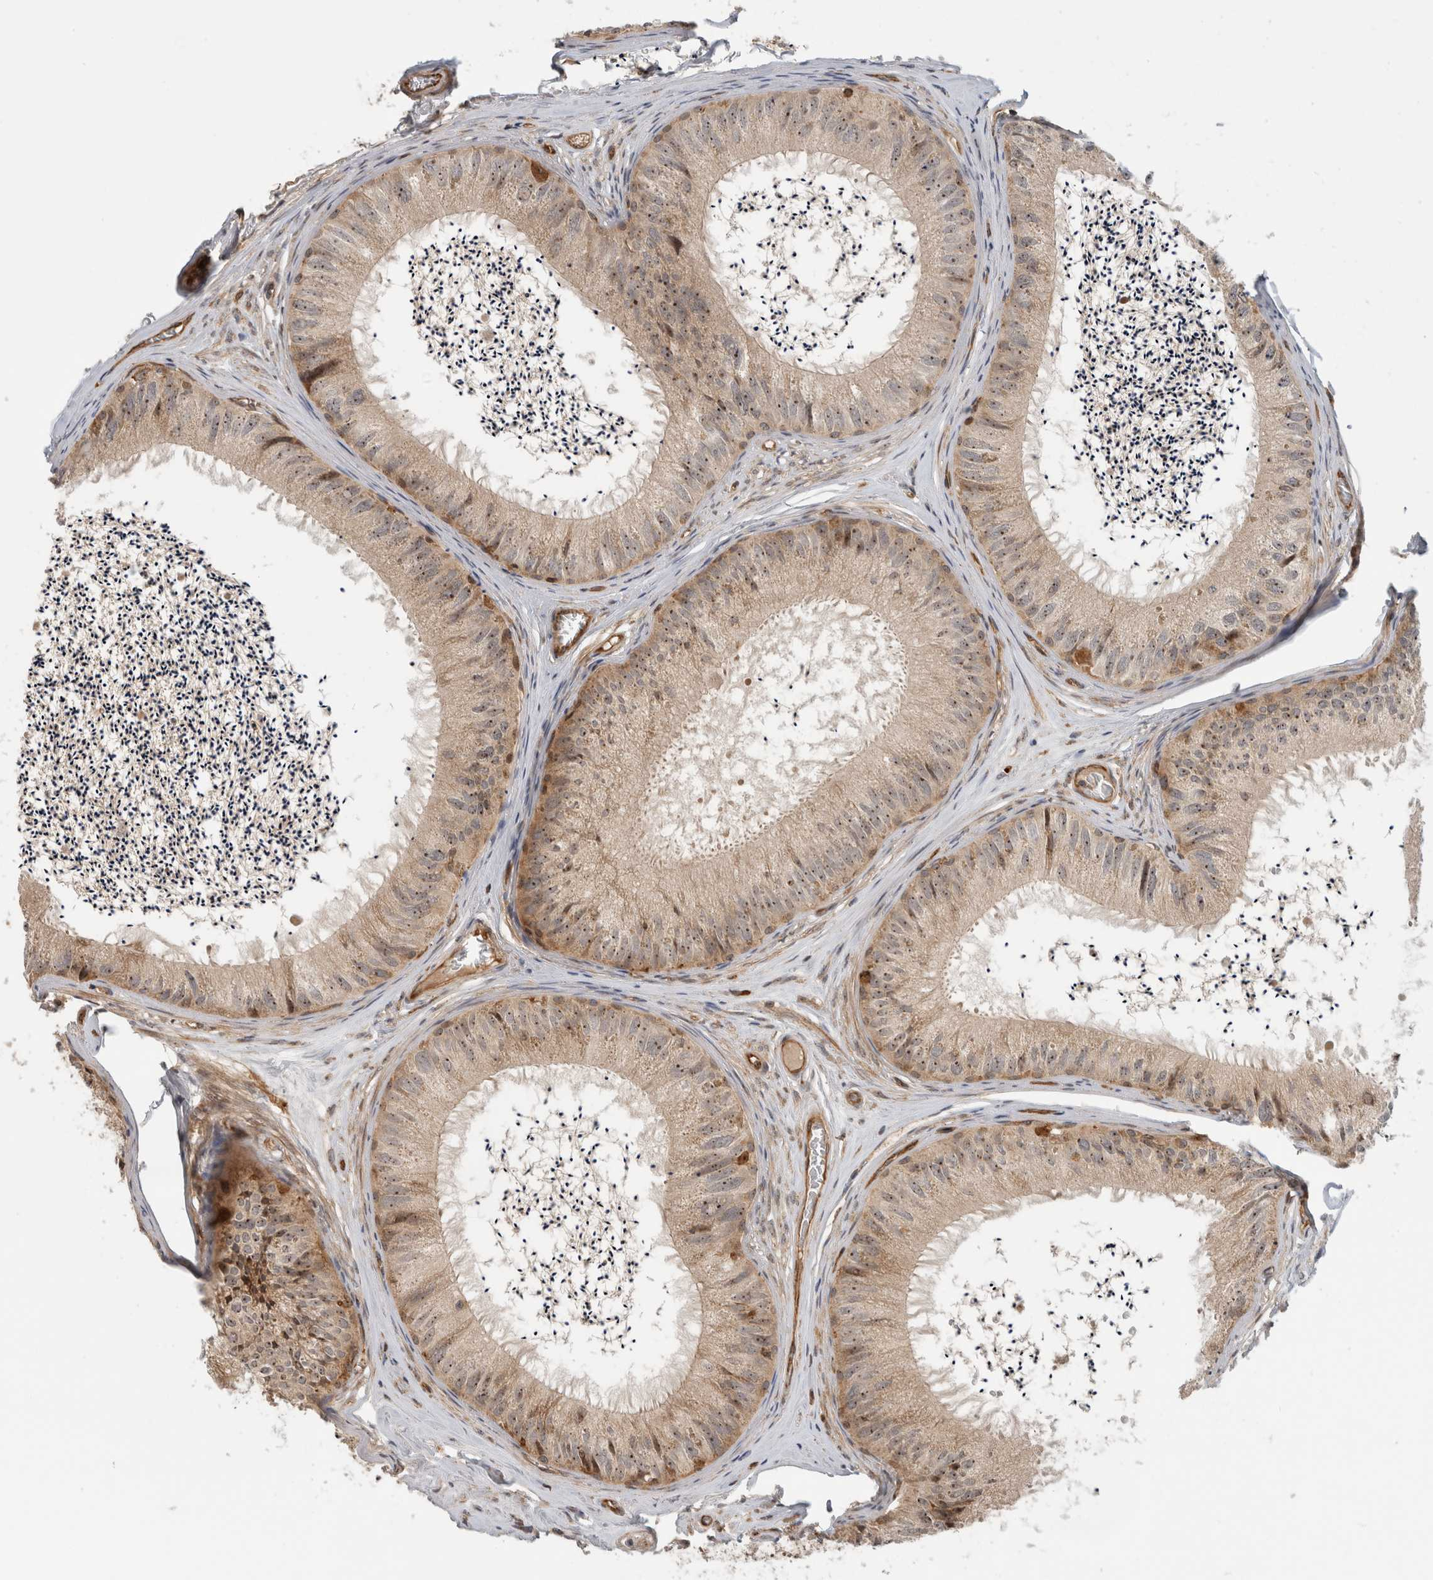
{"staining": {"intensity": "moderate", "quantity": ">75%", "location": "cytoplasmic/membranous,nuclear"}, "tissue": "epididymis", "cell_type": "Glandular cells", "image_type": "normal", "snomed": [{"axis": "morphology", "description": "Normal tissue, NOS"}, {"axis": "topography", "description": "Epididymis"}], "caption": "High-magnification brightfield microscopy of unremarkable epididymis stained with DAB (3,3'-diaminobenzidine) (brown) and counterstained with hematoxylin (blue). glandular cells exhibit moderate cytoplasmic/membranous,nuclear expression is identified in approximately>75% of cells.", "gene": "WASF2", "patient": {"sex": "male", "age": 79}}